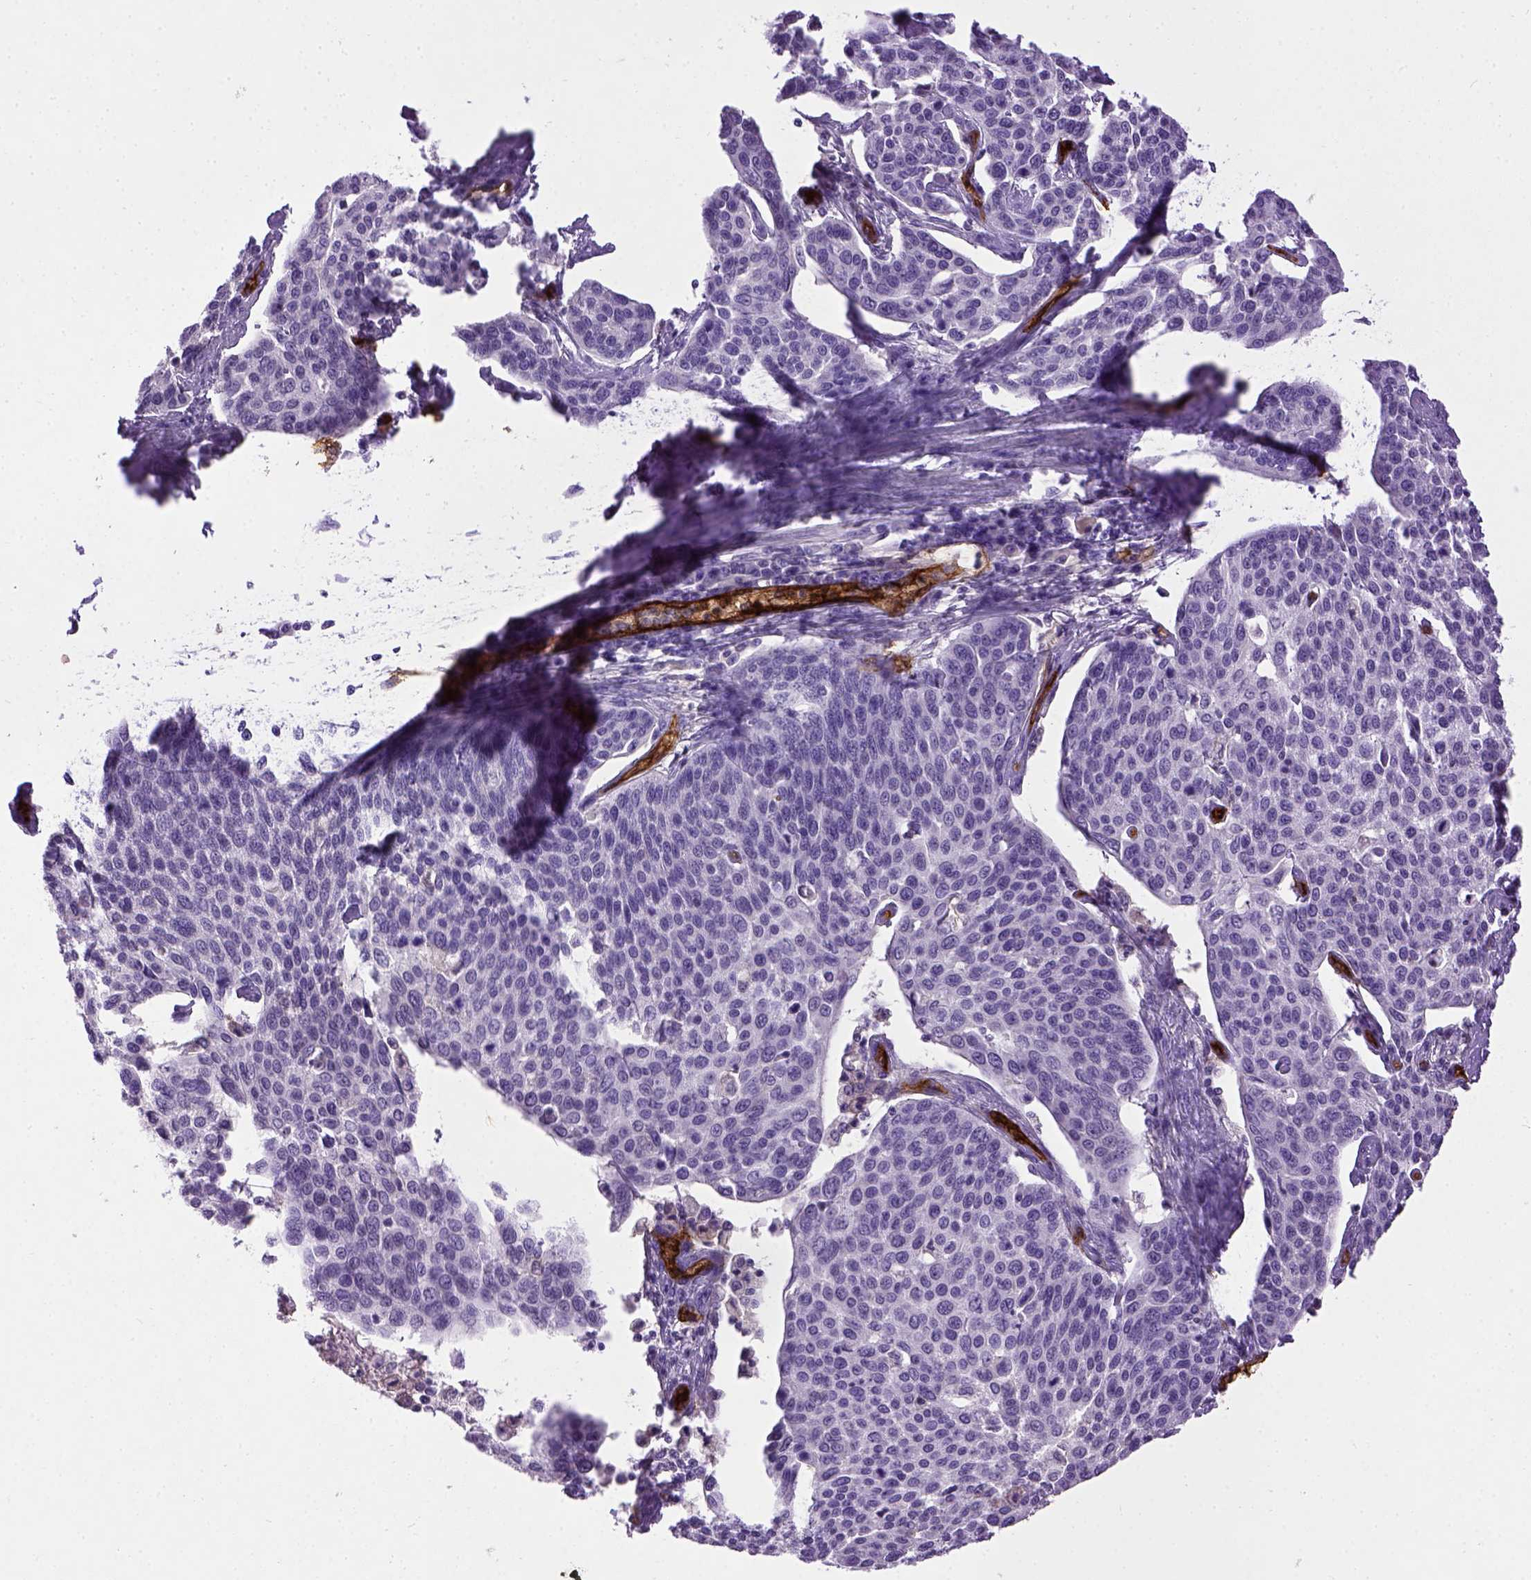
{"staining": {"intensity": "negative", "quantity": "none", "location": "none"}, "tissue": "cervical cancer", "cell_type": "Tumor cells", "image_type": "cancer", "snomed": [{"axis": "morphology", "description": "Squamous cell carcinoma, NOS"}, {"axis": "topography", "description": "Cervix"}], "caption": "DAB immunohistochemical staining of cervical squamous cell carcinoma reveals no significant expression in tumor cells. The staining was performed using DAB (3,3'-diaminobenzidine) to visualize the protein expression in brown, while the nuclei were stained in blue with hematoxylin (Magnification: 20x).", "gene": "ENG", "patient": {"sex": "female", "age": 34}}